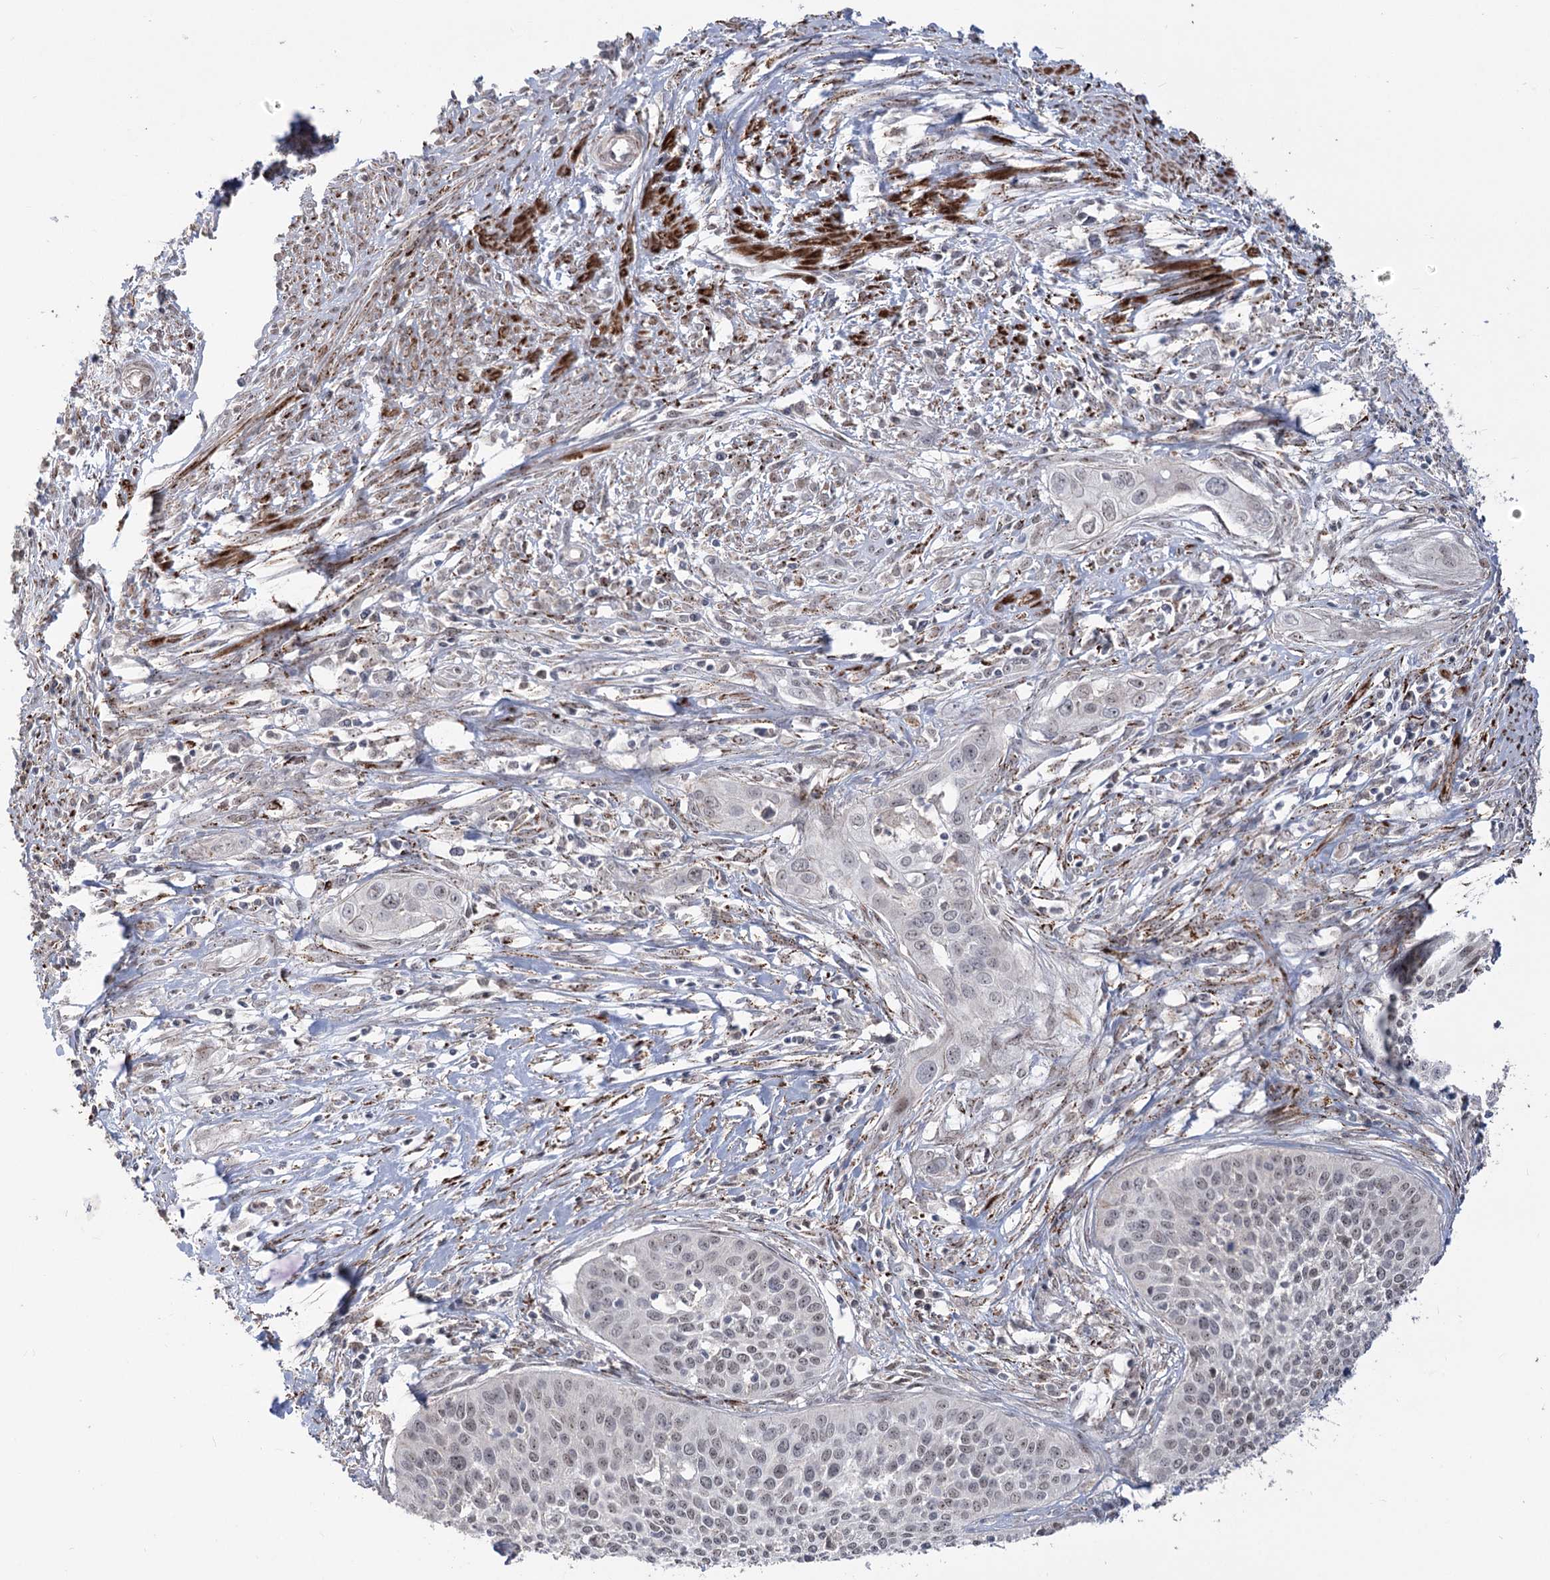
{"staining": {"intensity": "negative", "quantity": "none", "location": "none"}, "tissue": "cervical cancer", "cell_type": "Tumor cells", "image_type": "cancer", "snomed": [{"axis": "morphology", "description": "Squamous cell carcinoma, NOS"}, {"axis": "topography", "description": "Cervix"}], "caption": "IHC of cervical cancer (squamous cell carcinoma) displays no staining in tumor cells. Nuclei are stained in blue.", "gene": "ZSCAN23", "patient": {"sex": "female", "age": 34}}